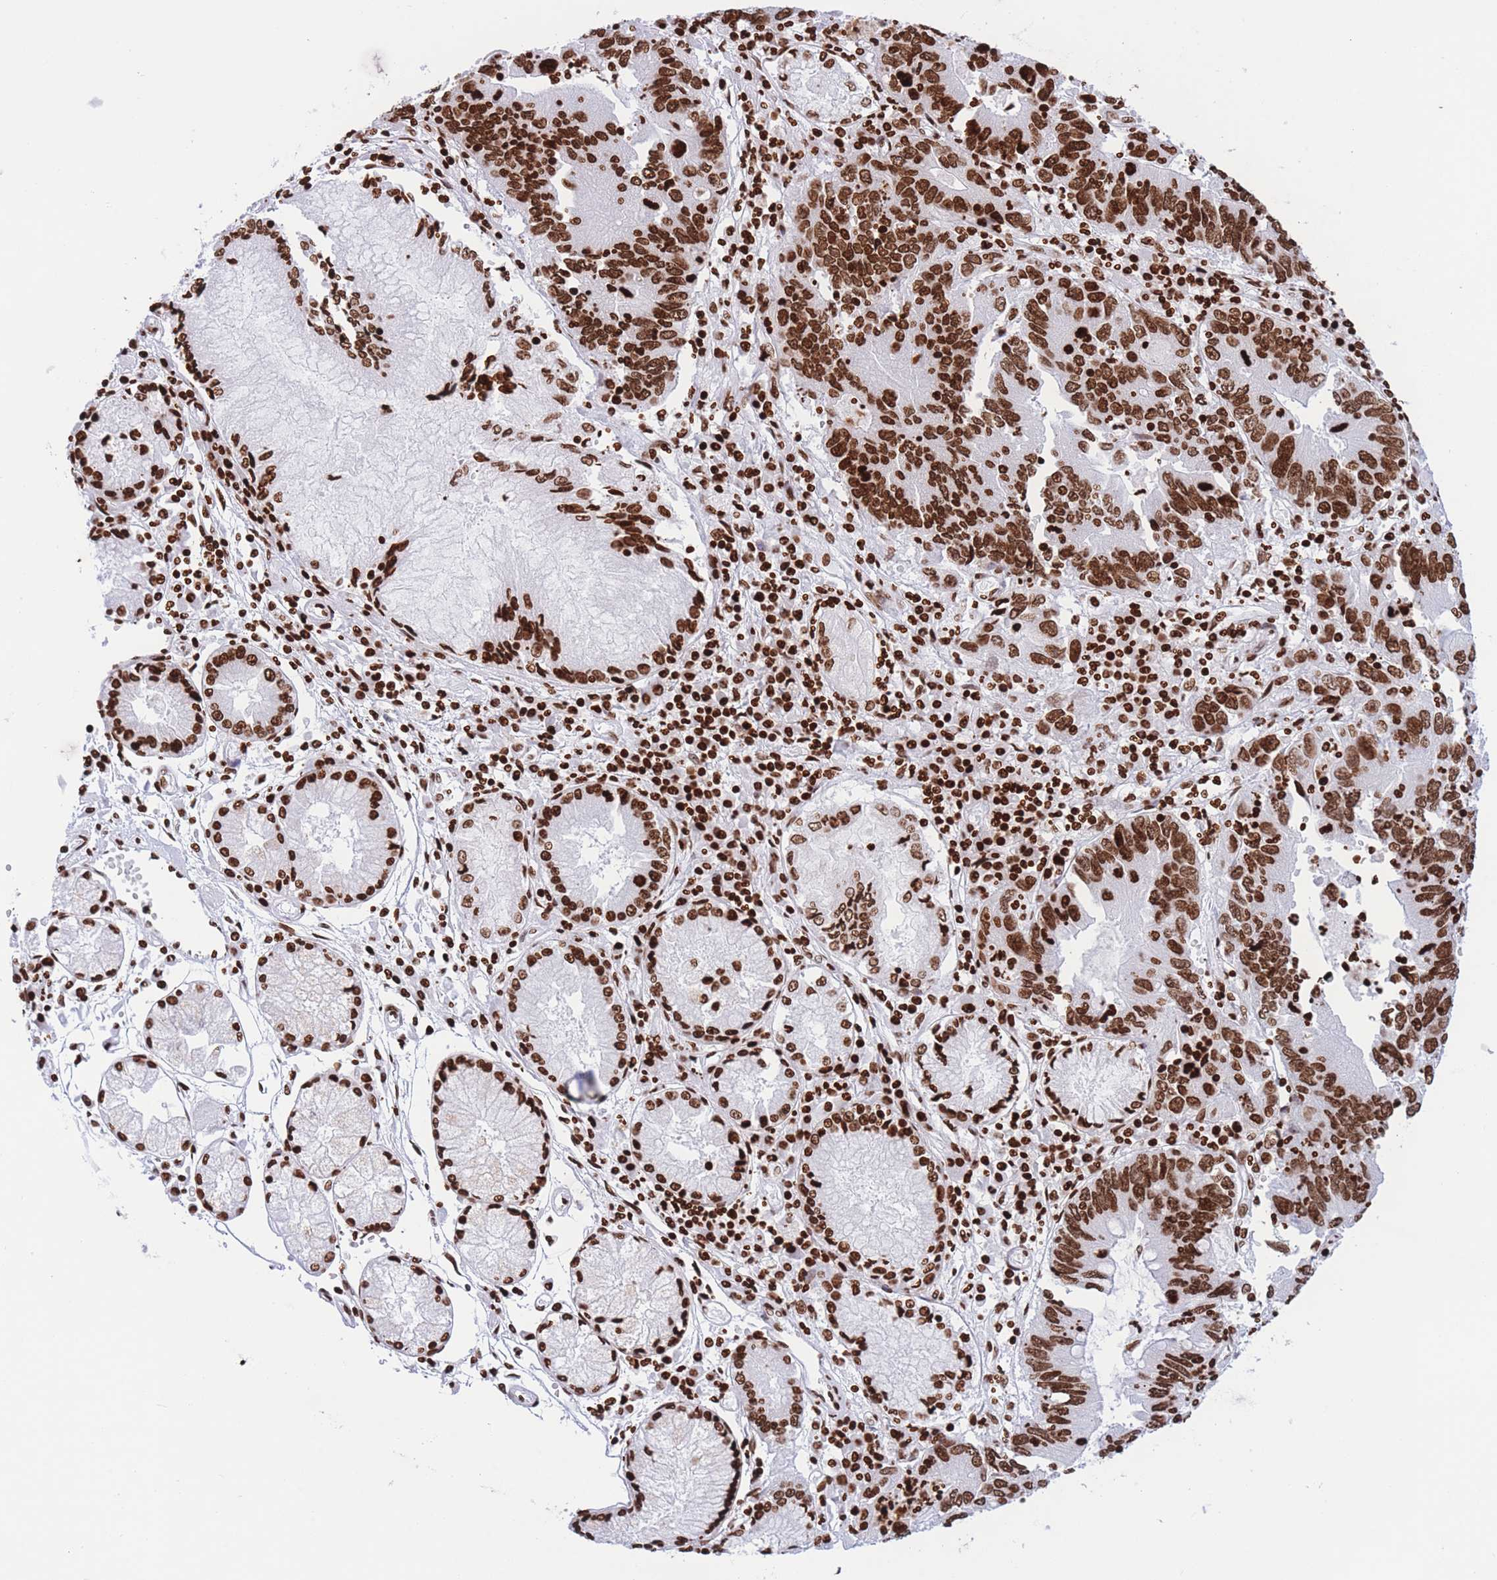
{"staining": {"intensity": "strong", "quantity": ">75%", "location": "nuclear"}, "tissue": "stomach cancer", "cell_type": "Tumor cells", "image_type": "cancer", "snomed": [{"axis": "morphology", "description": "Adenocarcinoma, NOS"}, {"axis": "topography", "description": "Stomach"}], "caption": "Immunohistochemistry (IHC) of human adenocarcinoma (stomach) shows high levels of strong nuclear expression in about >75% of tumor cells. Using DAB (brown) and hematoxylin (blue) stains, captured at high magnification using brightfield microscopy.", "gene": "H2BC11", "patient": {"sex": "male", "age": 59}}